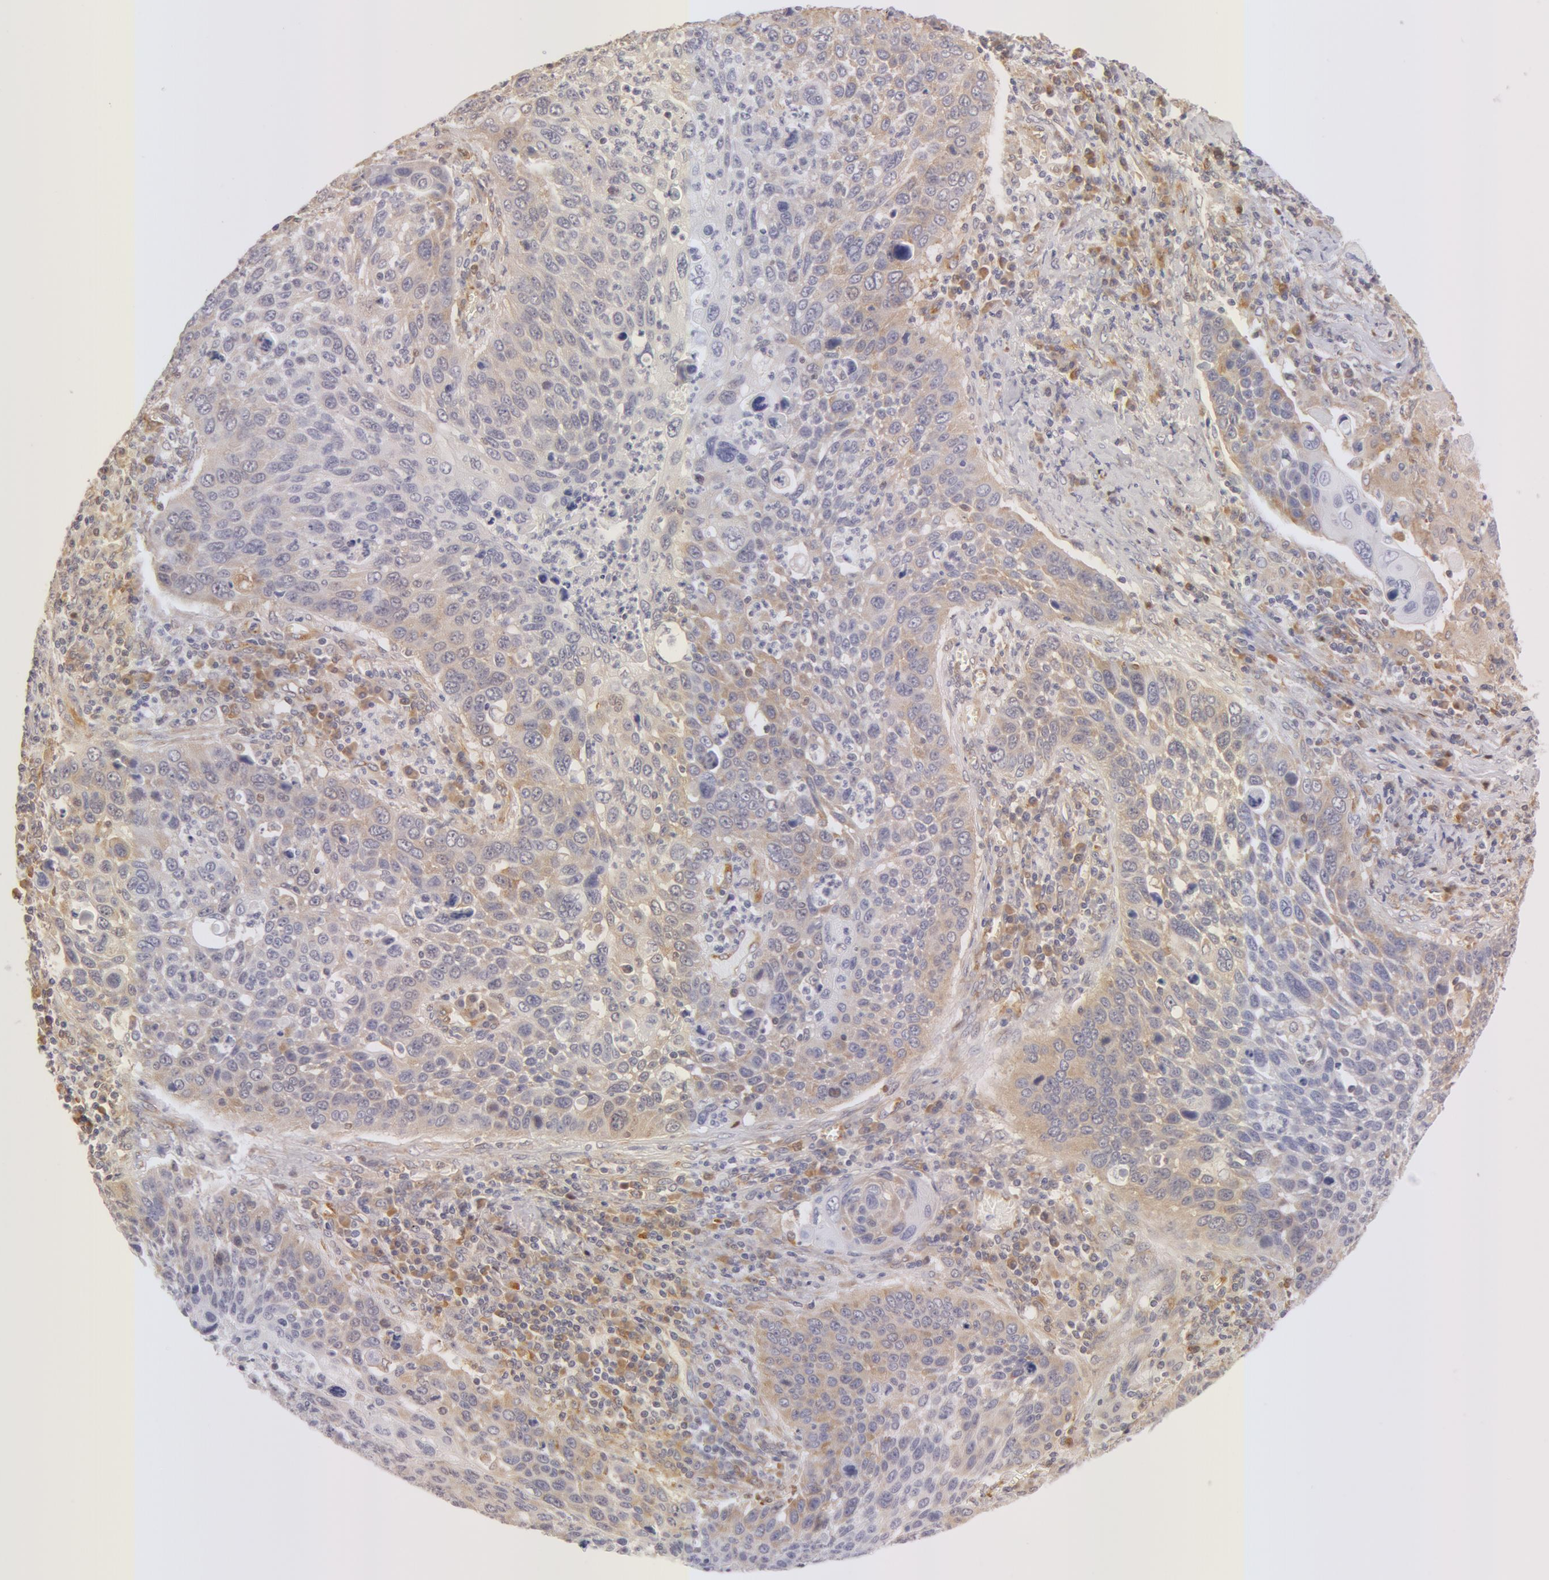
{"staining": {"intensity": "negative", "quantity": "none", "location": "none"}, "tissue": "lung cancer", "cell_type": "Tumor cells", "image_type": "cancer", "snomed": [{"axis": "morphology", "description": "Squamous cell carcinoma, NOS"}, {"axis": "topography", "description": "Lung"}], "caption": "Tumor cells are negative for brown protein staining in lung cancer.", "gene": "DDX3Y", "patient": {"sex": "male", "age": 68}}